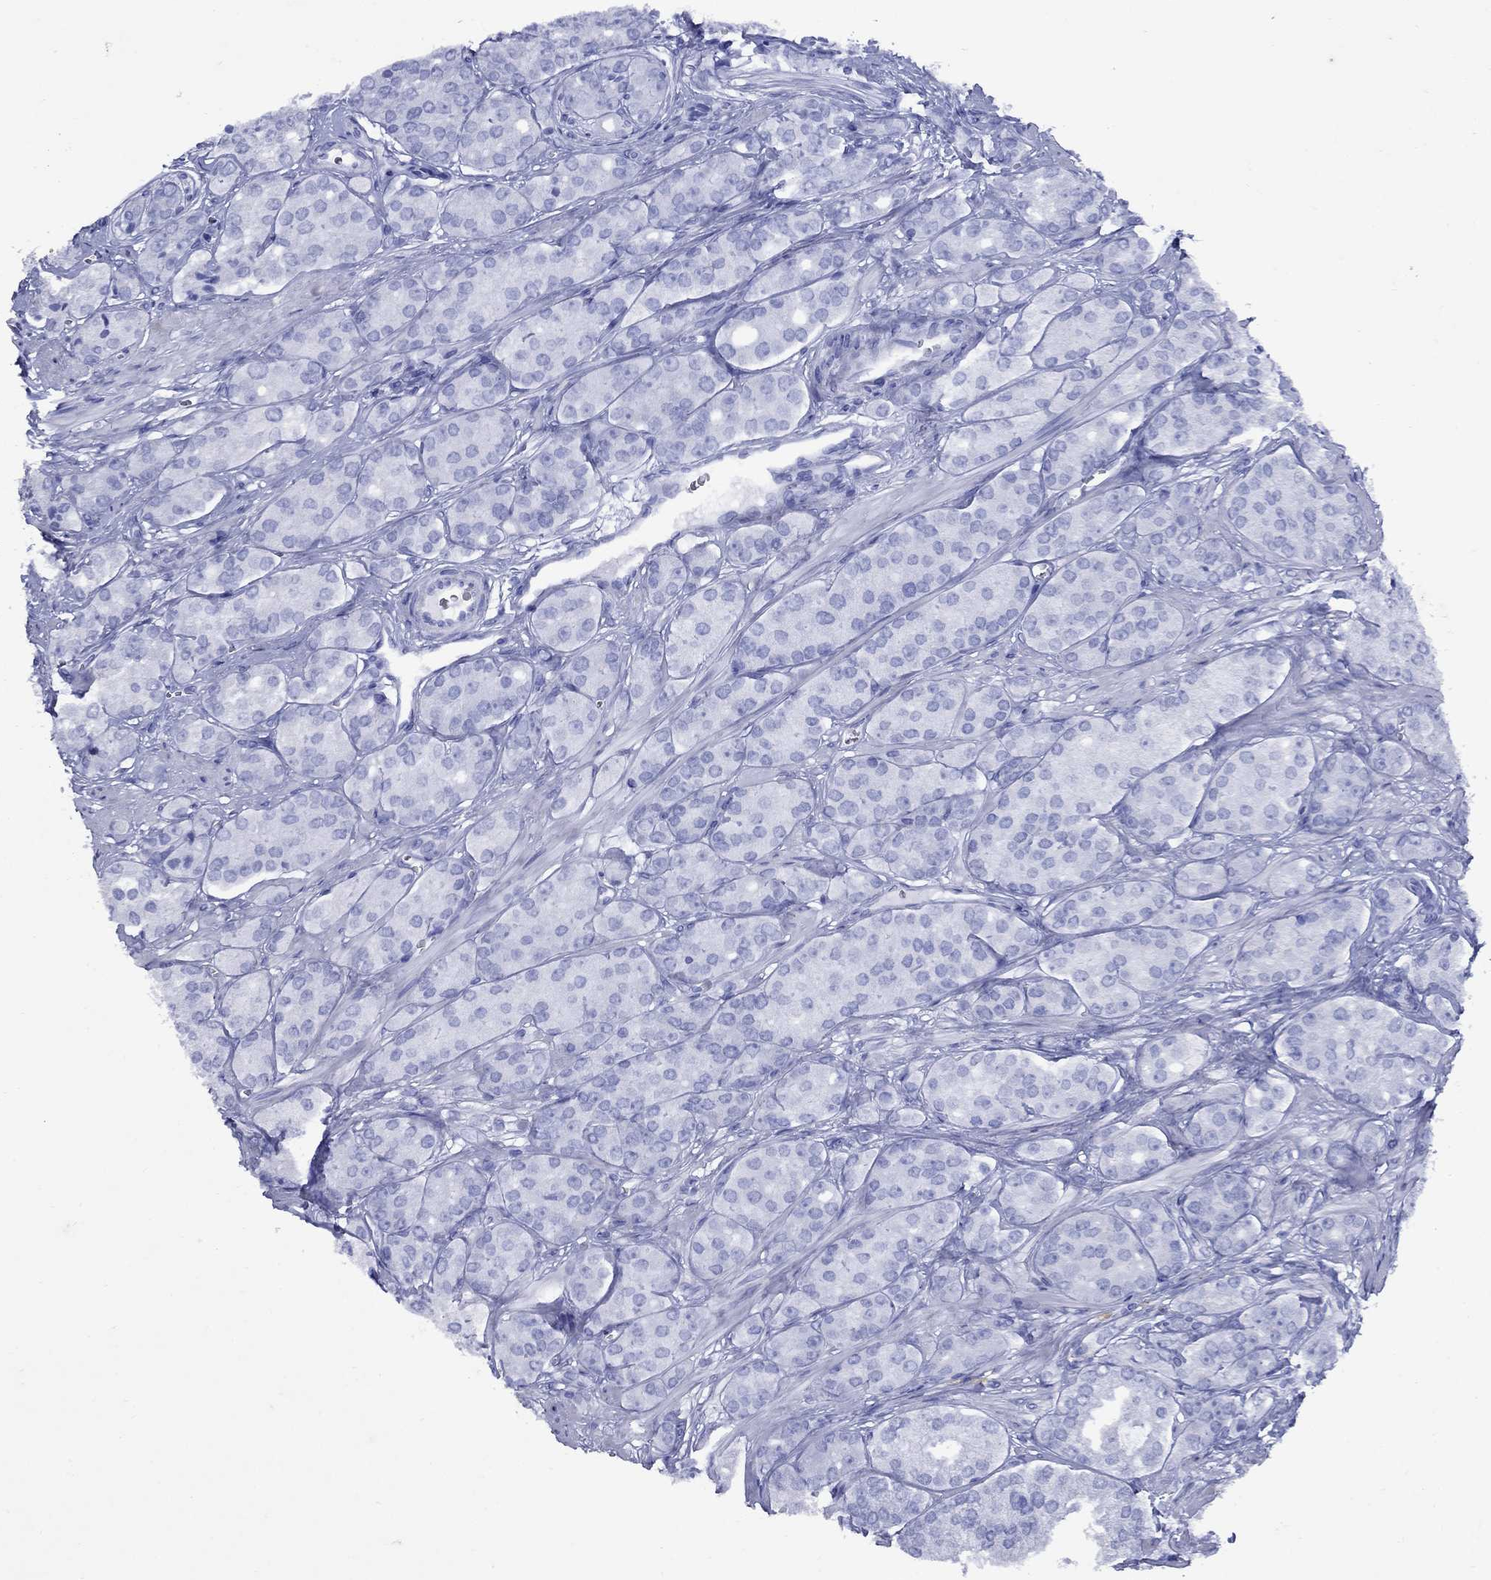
{"staining": {"intensity": "negative", "quantity": "none", "location": "none"}, "tissue": "prostate cancer", "cell_type": "Tumor cells", "image_type": "cancer", "snomed": [{"axis": "morphology", "description": "Adenocarcinoma, NOS"}, {"axis": "topography", "description": "Prostate"}], "caption": "This image is of prostate adenocarcinoma stained with immunohistochemistry to label a protein in brown with the nuclei are counter-stained blue. There is no staining in tumor cells.", "gene": "CD1A", "patient": {"sex": "male", "age": 67}}